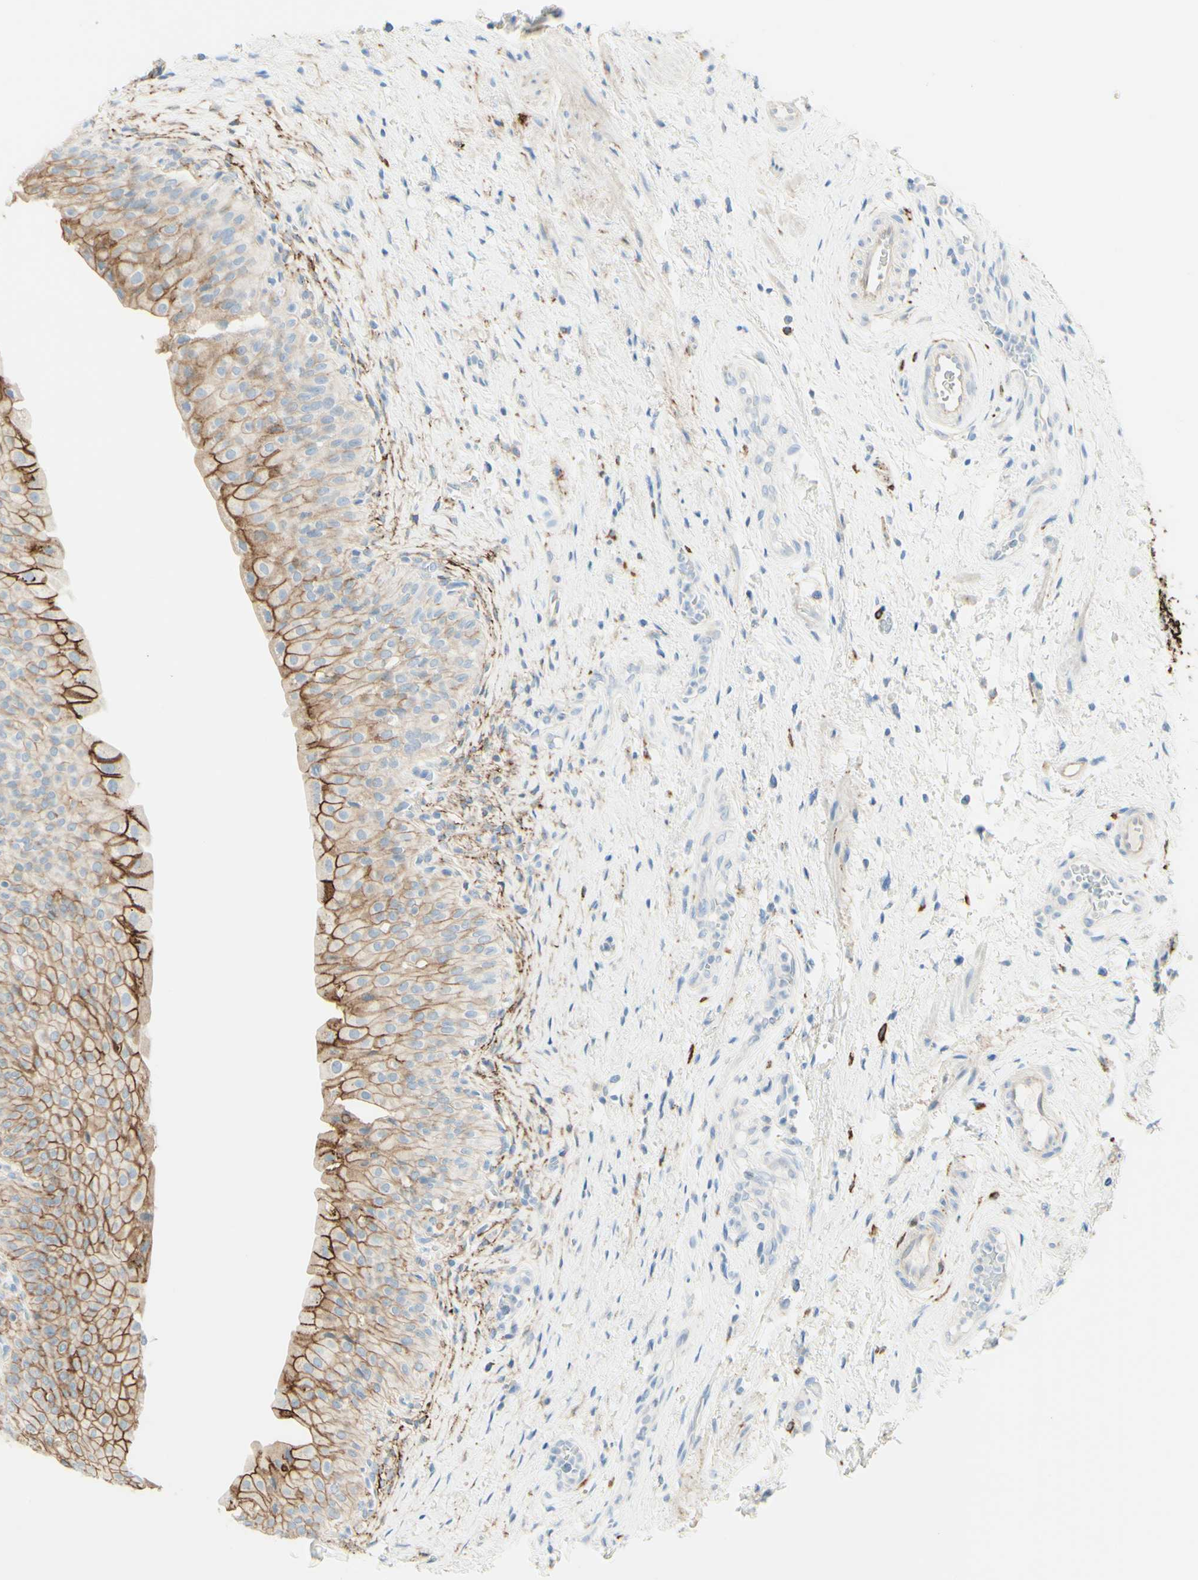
{"staining": {"intensity": "moderate", "quantity": ">75%", "location": "cytoplasmic/membranous"}, "tissue": "urinary bladder", "cell_type": "Urothelial cells", "image_type": "normal", "snomed": [{"axis": "morphology", "description": "Normal tissue, NOS"}, {"axis": "morphology", "description": "Urothelial carcinoma, High grade"}, {"axis": "topography", "description": "Urinary bladder"}], "caption": "An image showing moderate cytoplasmic/membranous positivity in approximately >75% of urothelial cells in unremarkable urinary bladder, as visualized by brown immunohistochemical staining.", "gene": "ALCAM", "patient": {"sex": "male", "age": 46}}